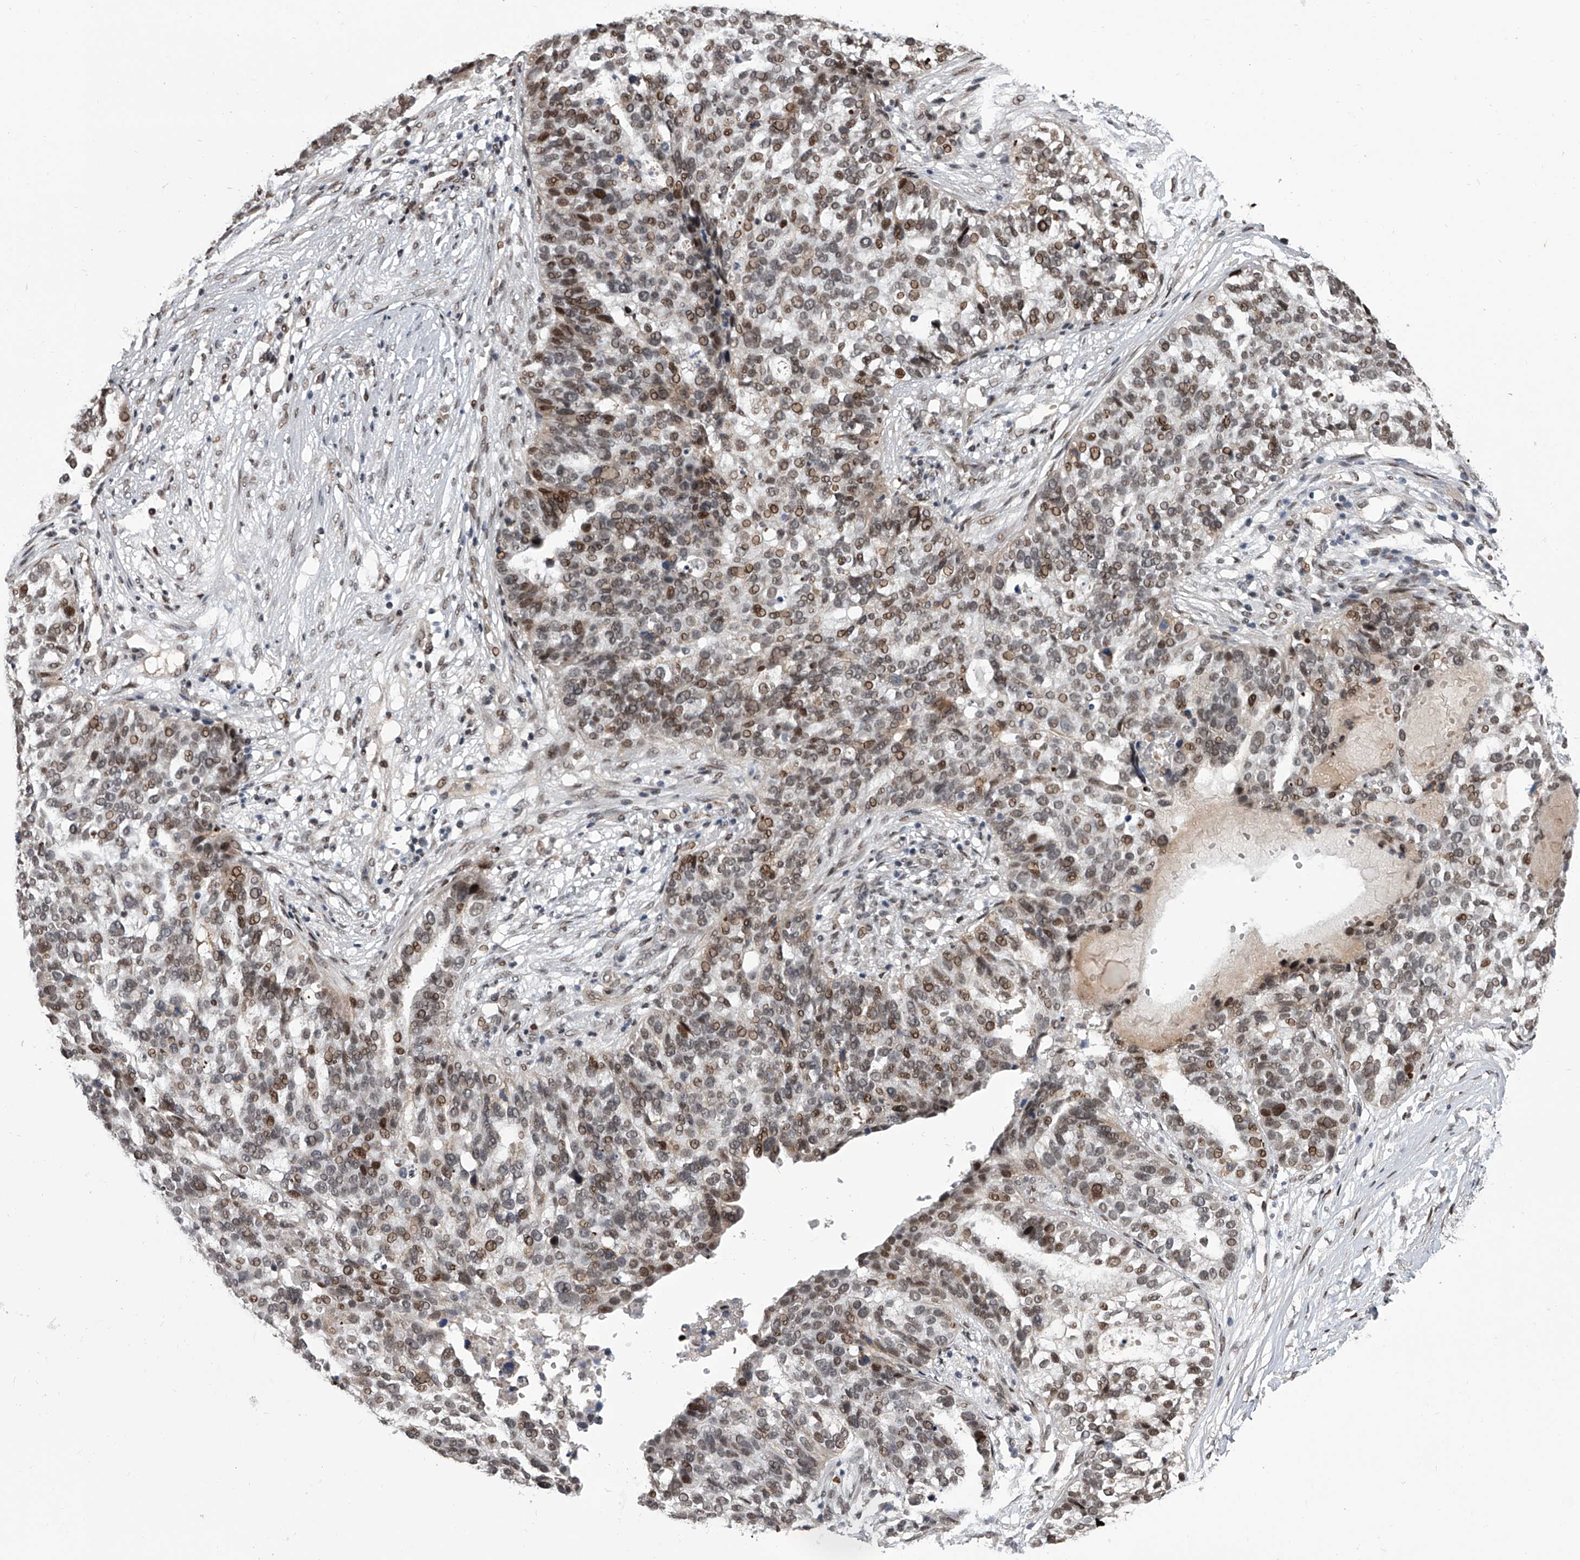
{"staining": {"intensity": "moderate", "quantity": "25%-75%", "location": "nuclear"}, "tissue": "ovarian cancer", "cell_type": "Tumor cells", "image_type": "cancer", "snomed": [{"axis": "morphology", "description": "Cystadenocarcinoma, serous, NOS"}, {"axis": "topography", "description": "Ovary"}], "caption": "Moderate nuclear positivity for a protein is seen in about 25%-75% of tumor cells of serous cystadenocarcinoma (ovarian) using immunohistochemistry (IHC).", "gene": "ZNF426", "patient": {"sex": "female", "age": 59}}